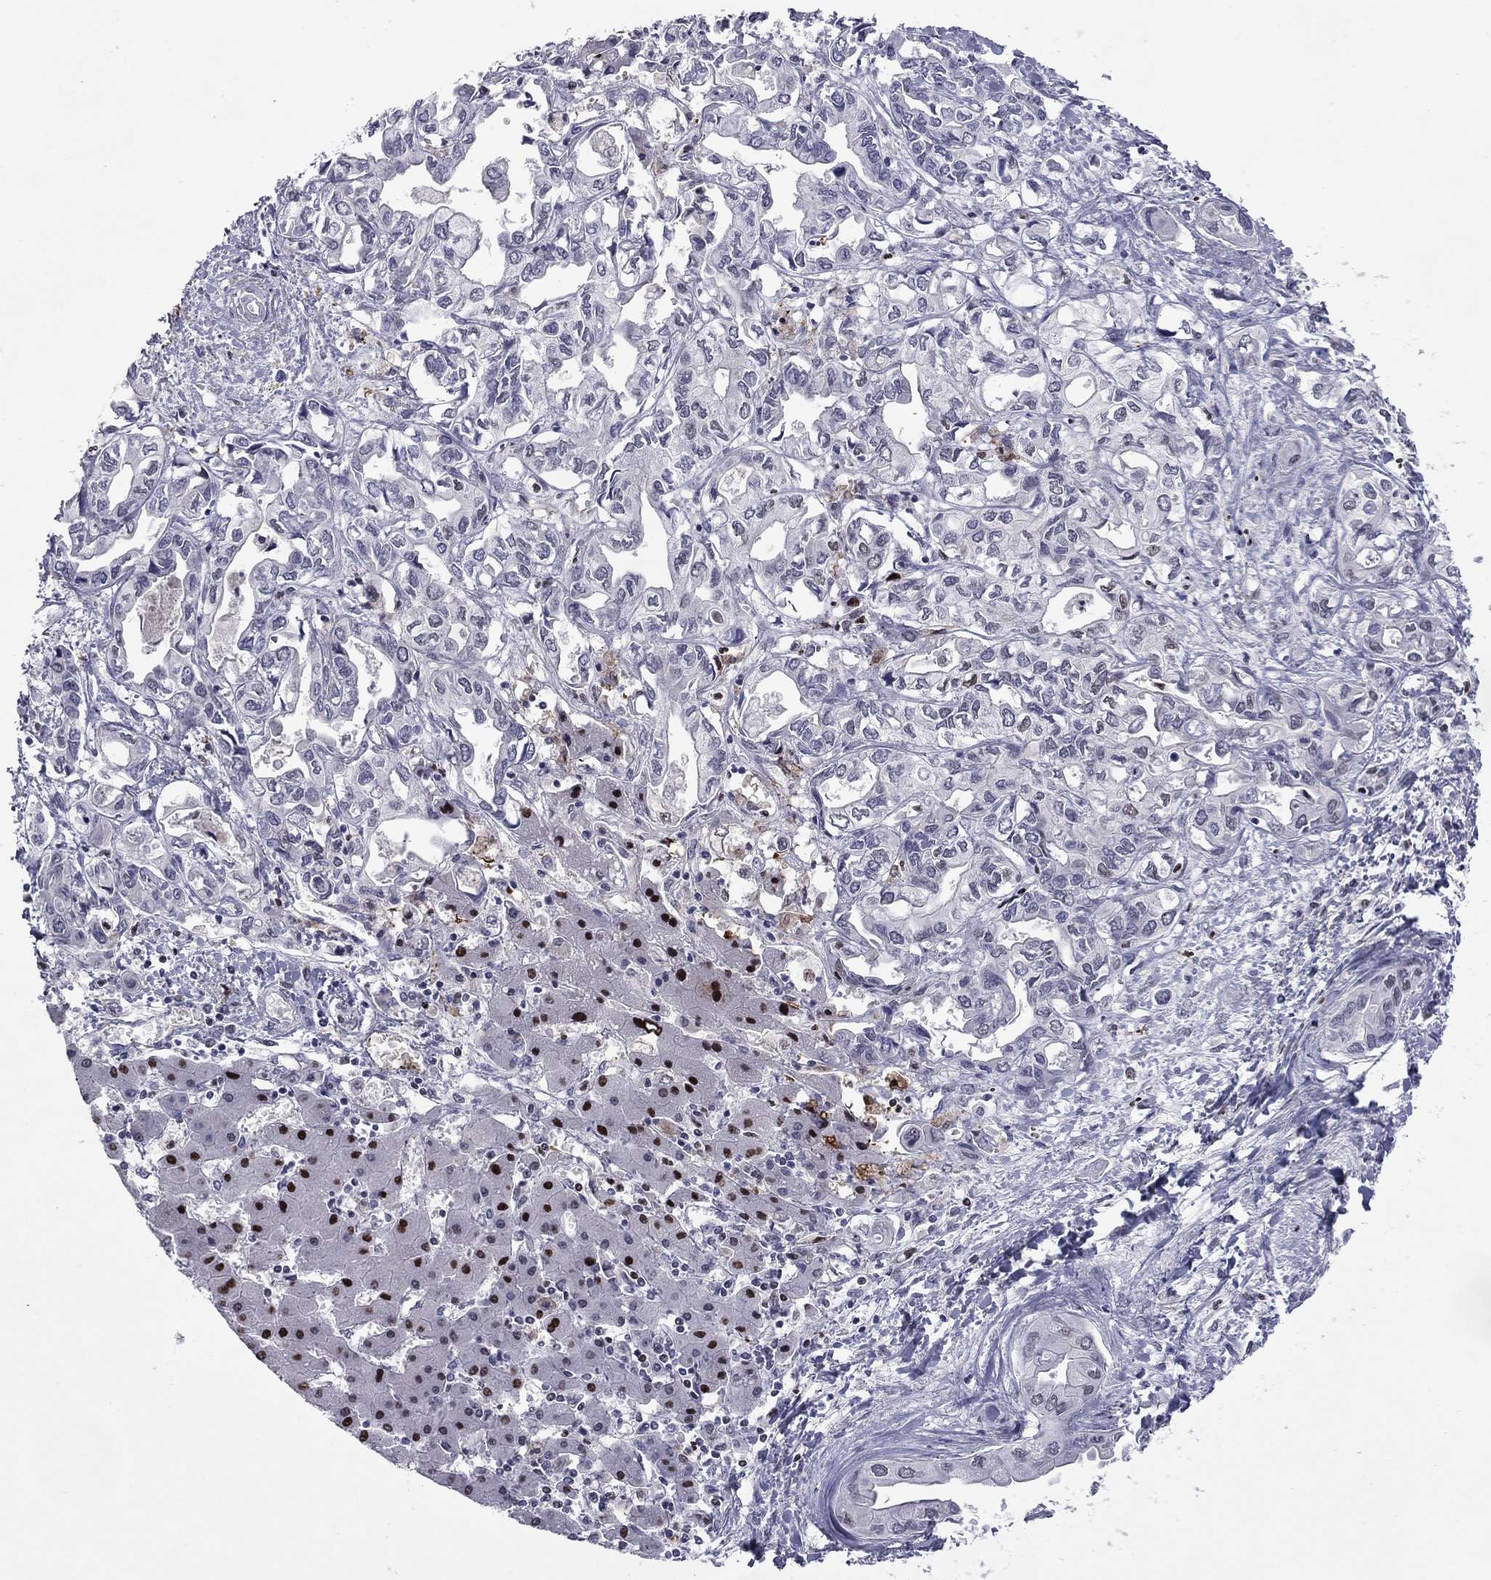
{"staining": {"intensity": "negative", "quantity": "none", "location": "none"}, "tissue": "liver cancer", "cell_type": "Tumor cells", "image_type": "cancer", "snomed": [{"axis": "morphology", "description": "Cholangiocarcinoma"}, {"axis": "topography", "description": "Liver"}], "caption": "Cholangiocarcinoma (liver) was stained to show a protein in brown. There is no significant staining in tumor cells.", "gene": "PCGF3", "patient": {"sex": "female", "age": 64}}